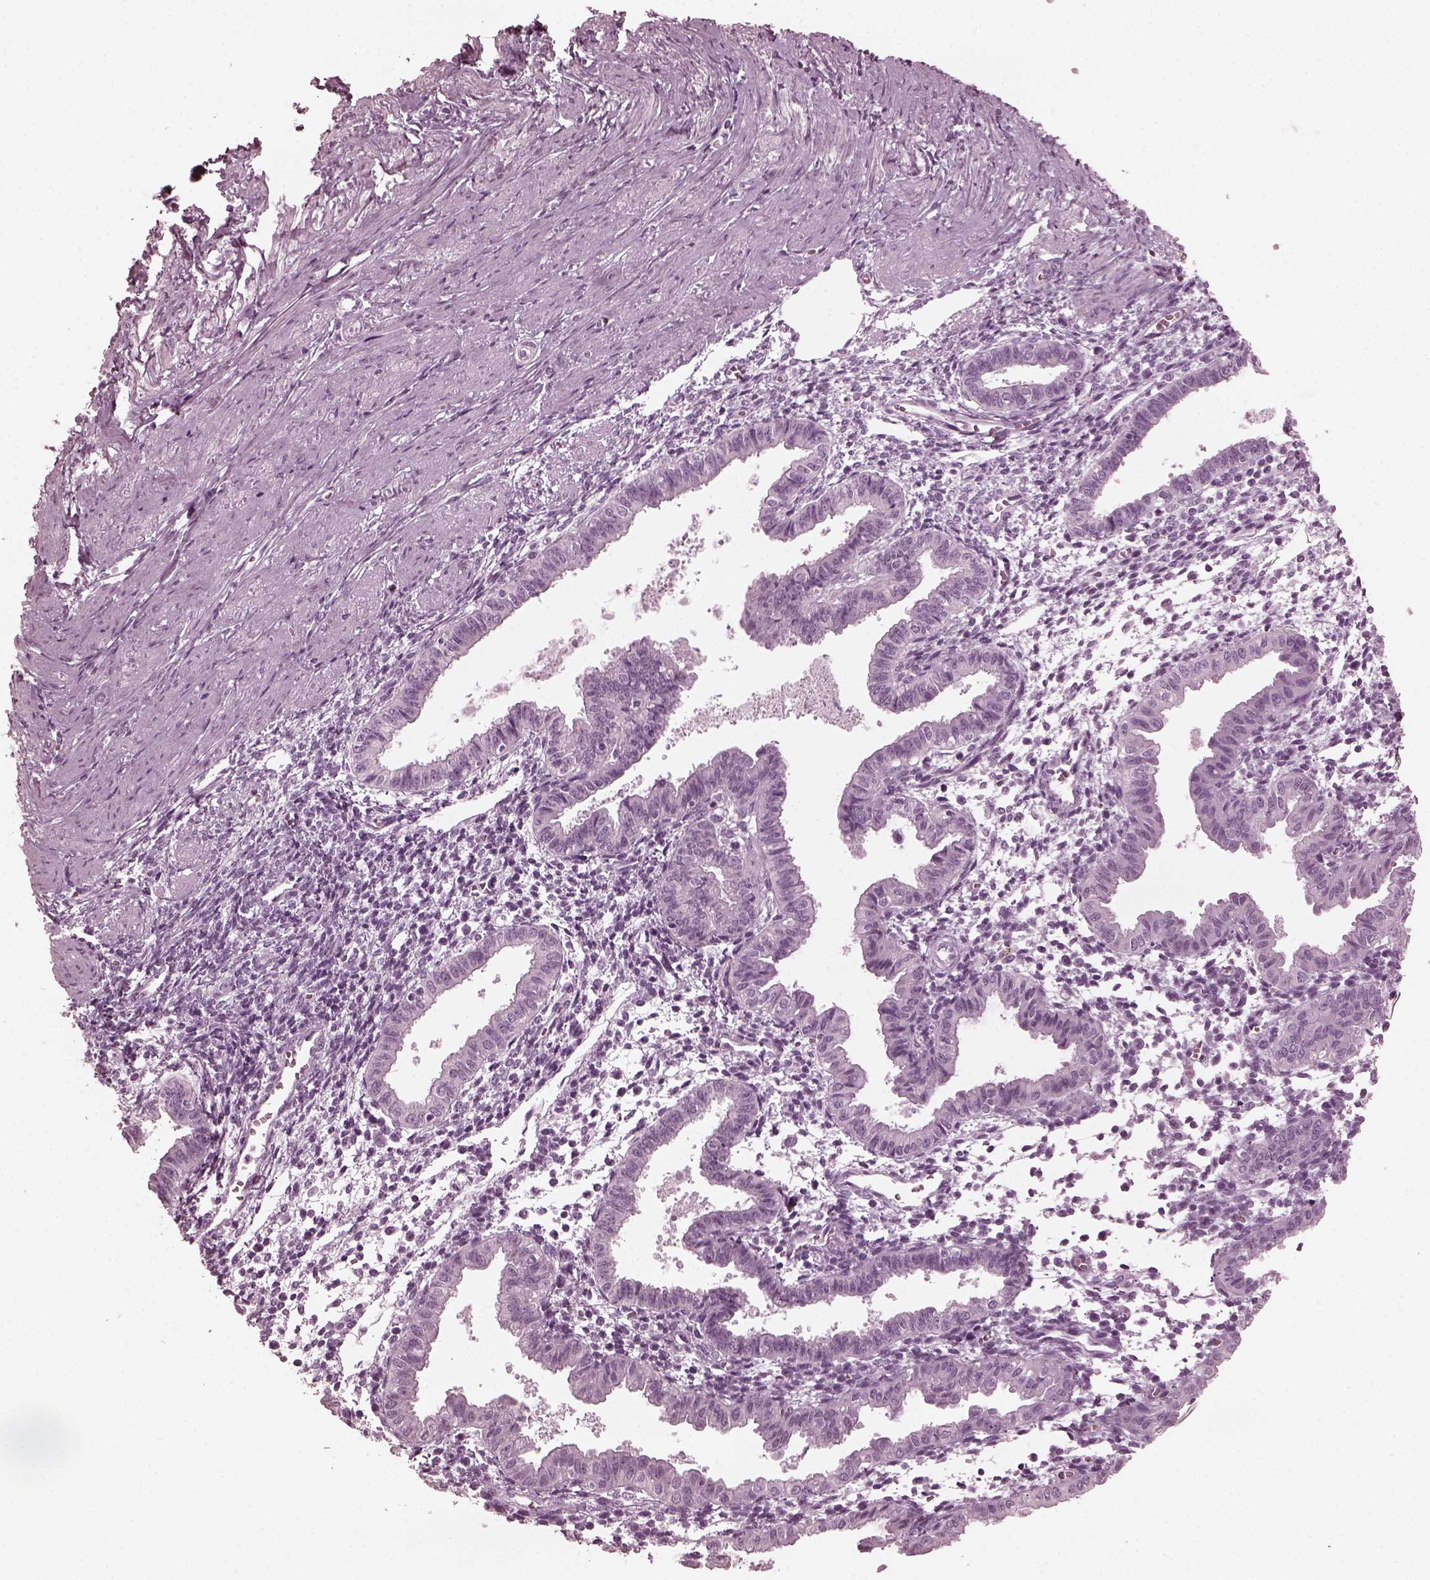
{"staining": {"intensity": "negative", "quantity": "none", "location": "none"}, "tissue": "endometrium", "cell_type": "Cells in endometrial stroma", "image_type": "normal", "snomed": [{"axis": "morphology", "description": "Normal tissue, NOS"}, {"axis": "topography", "description": "Endometrium"}], "caption": "This is an immunohistochemistry (IHC) photomicrograph of normal endometrium. There is no positivity in cells in endometrial stroma.", "gene": "GRM6", "patient": {"sex": "female", "age": 37}}